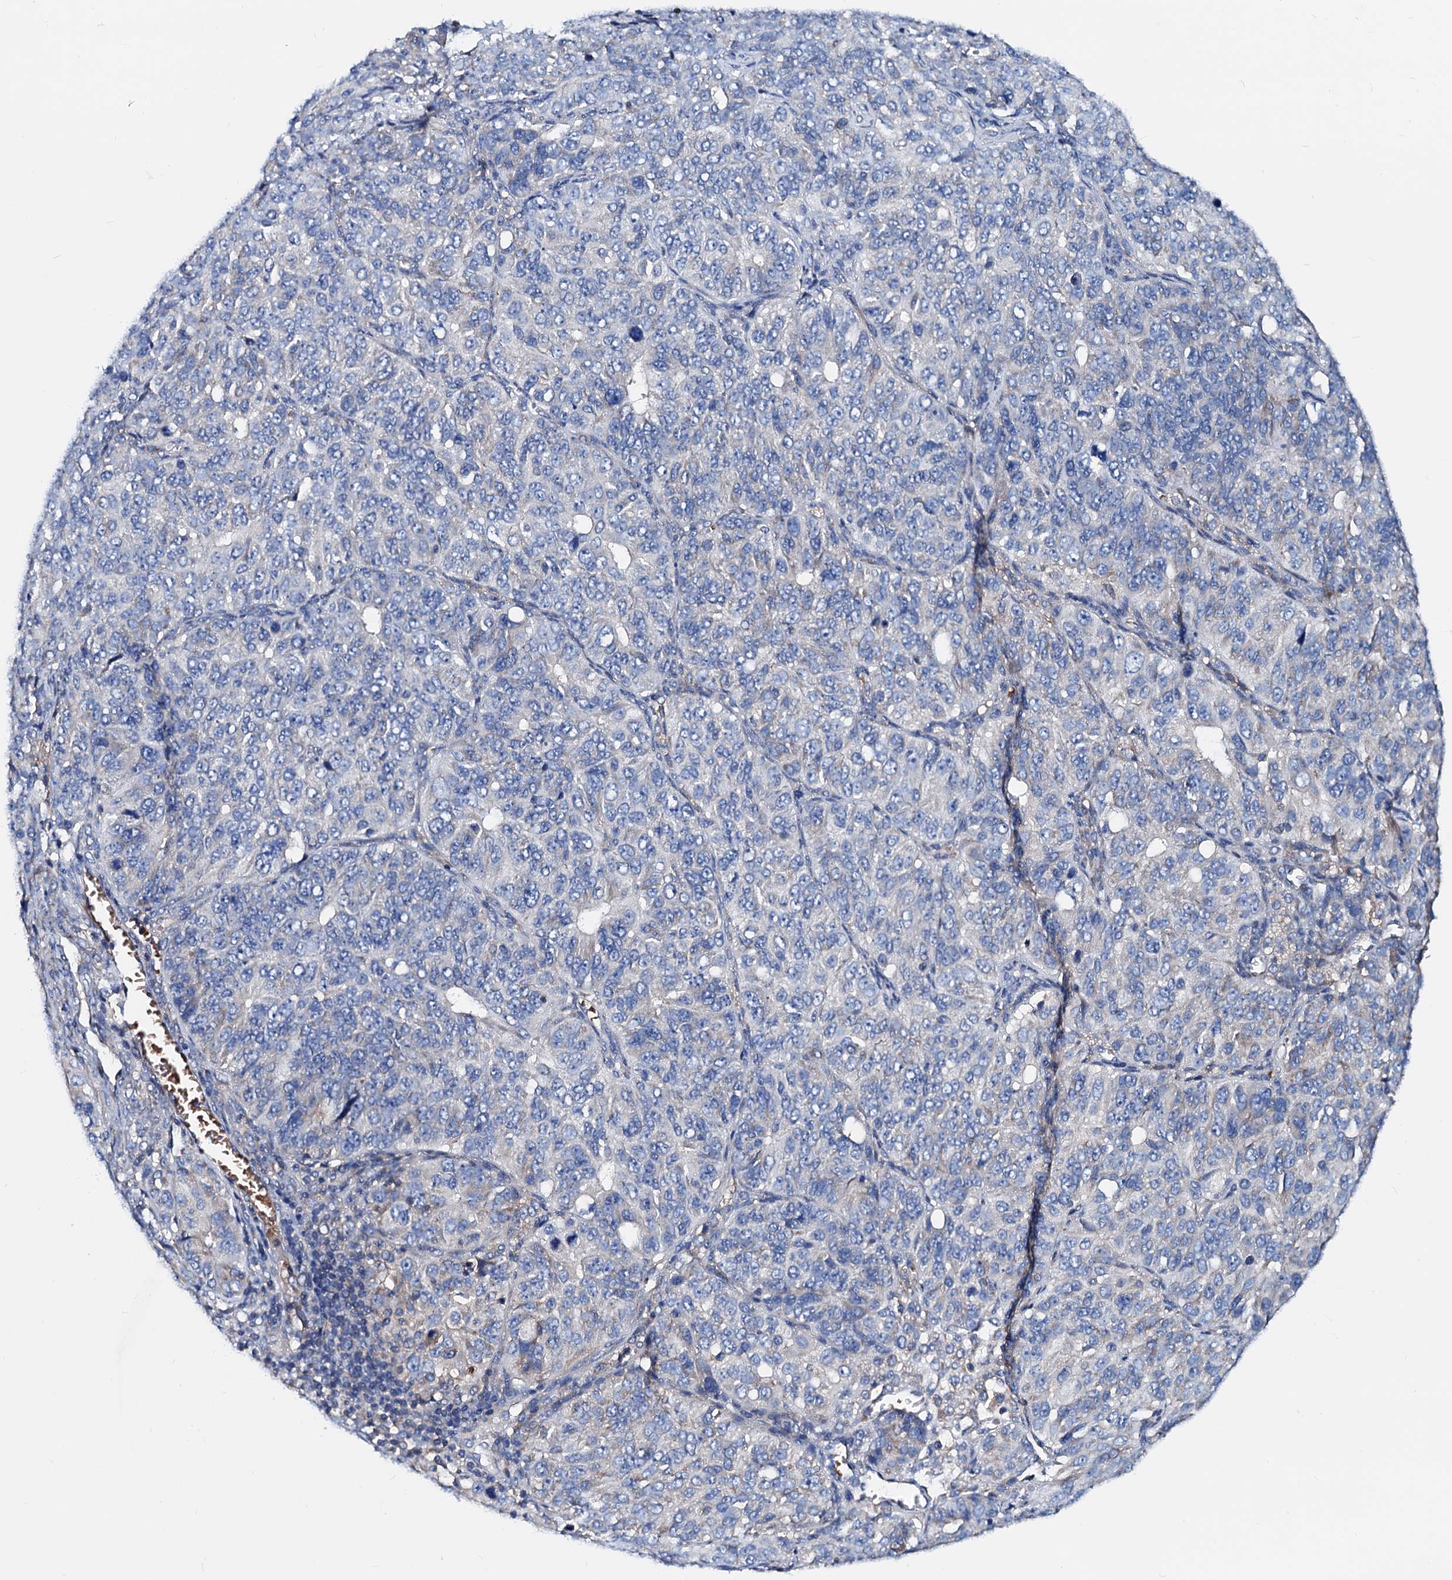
{"staining": {"intensity": "negative", "quantity": "none", "location": "none"}, "tissue": "ovarian cancer", "cell_type": "Tumor cells", "image_type": "cancer", "snomed": [{"axis": "morphology", "description": "Carcinoma, endometroid"}, {"axis": "topography", "description": "Ovary"}], "caption": "Immunohistochemical staining of ovarian endometroid carcinoma shows no significant staining in tumor cells.", "gene": "GCOM1", "patient": {"sex": "female", "age": 51}}